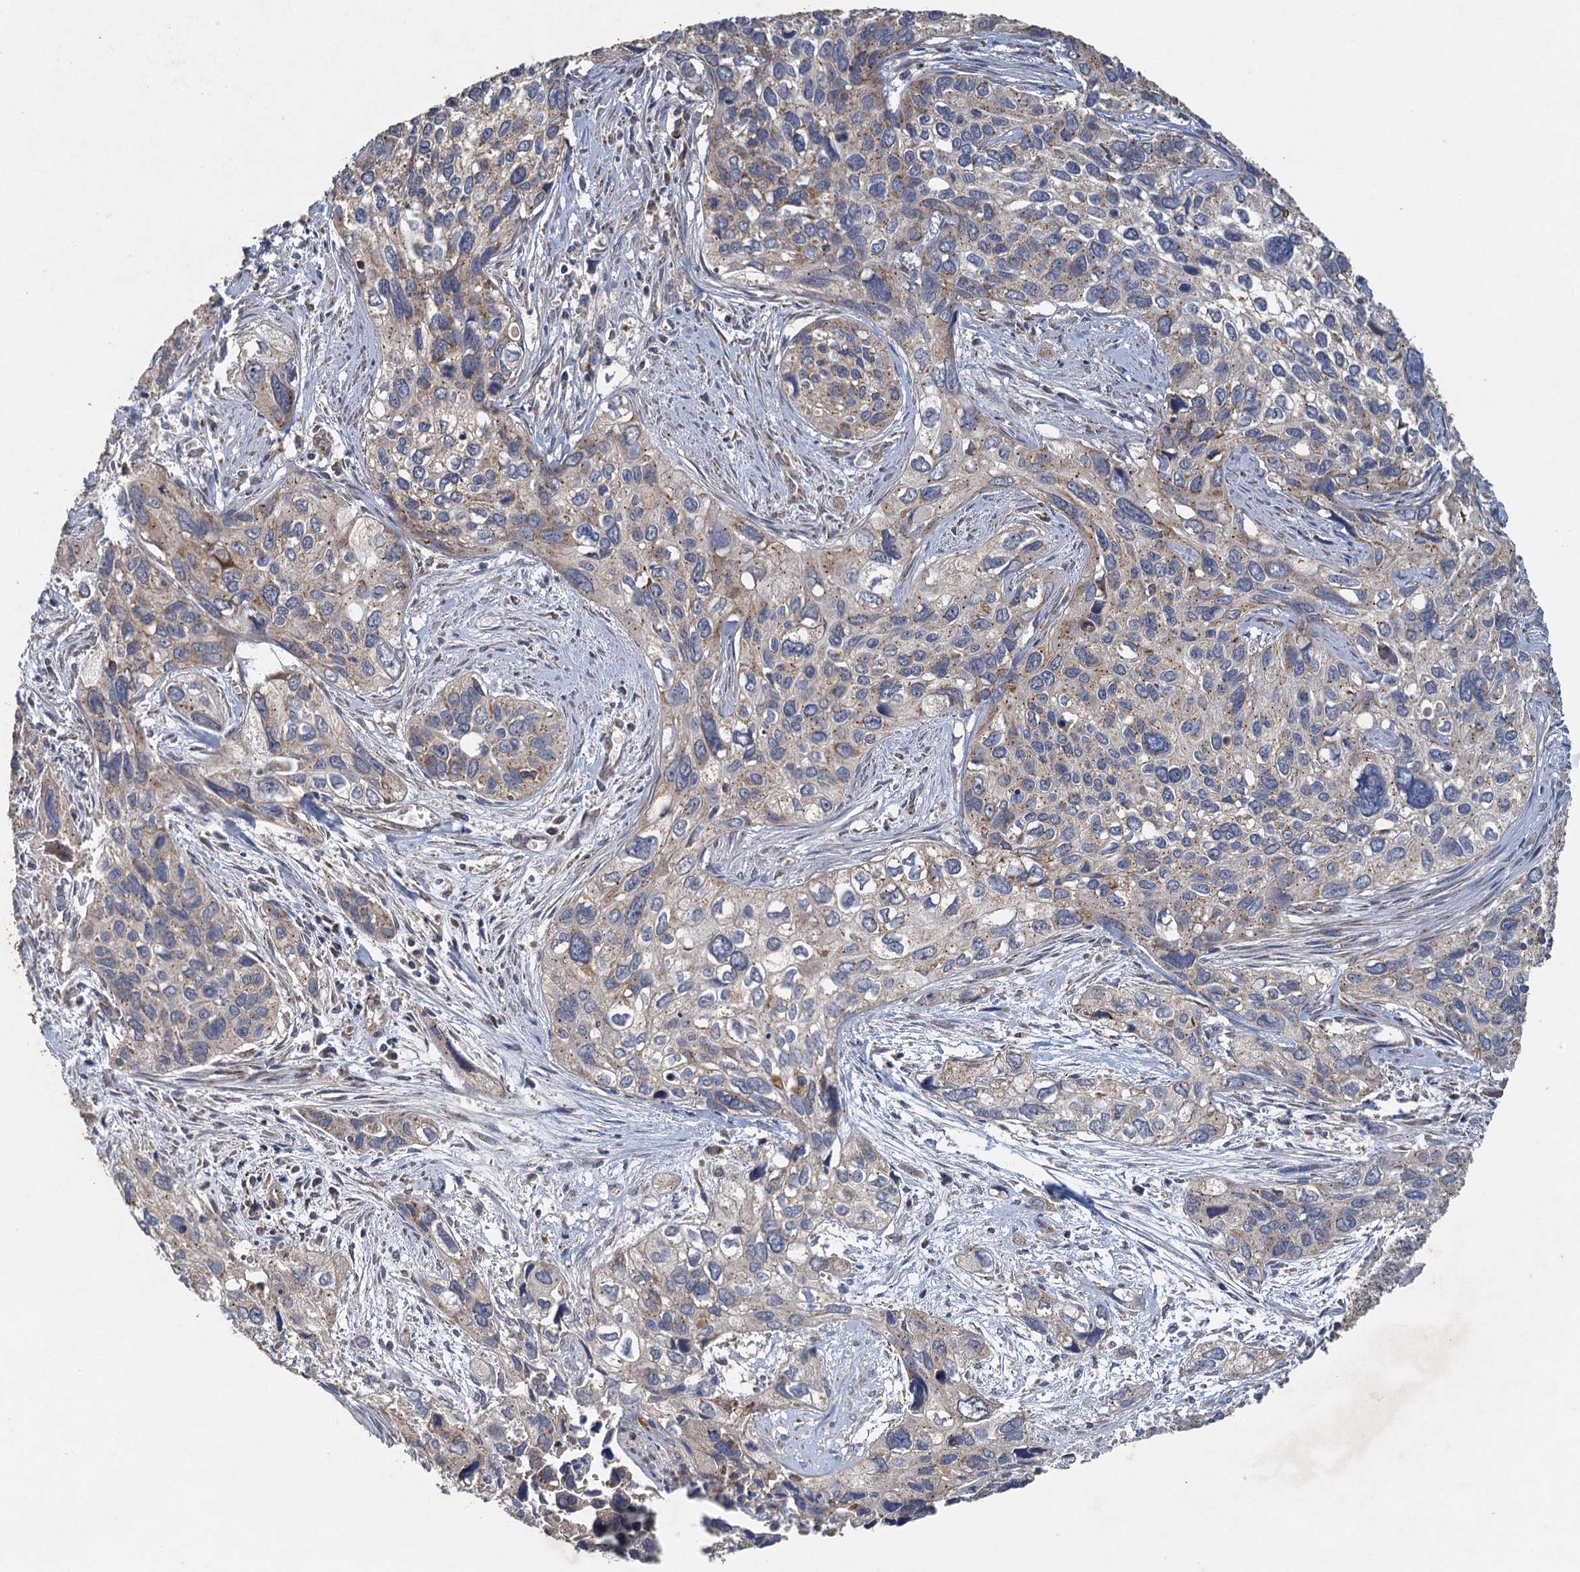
{"staining": {"intensity": "weak", "quantity": "<25%", "location": "cytoplasmic/membranous"}, "tissue": "cervical cancer", "cell_type": "Tumor cells", "image_type": "cancer", "snomed": [{"axis": "morphology", "description": "Squamous cell carcinoma, NOS"}, {"axis": "topography", "description": "Cervix"}], "caption": "Tumor cells show no significant expression in squamous cell carcinoma (cervical). (DAB (3,3'-diaminobenzidine) IHC, high magnification).", "gene": "BCS1L", "patient": {"sex": "female", "age": 55}}